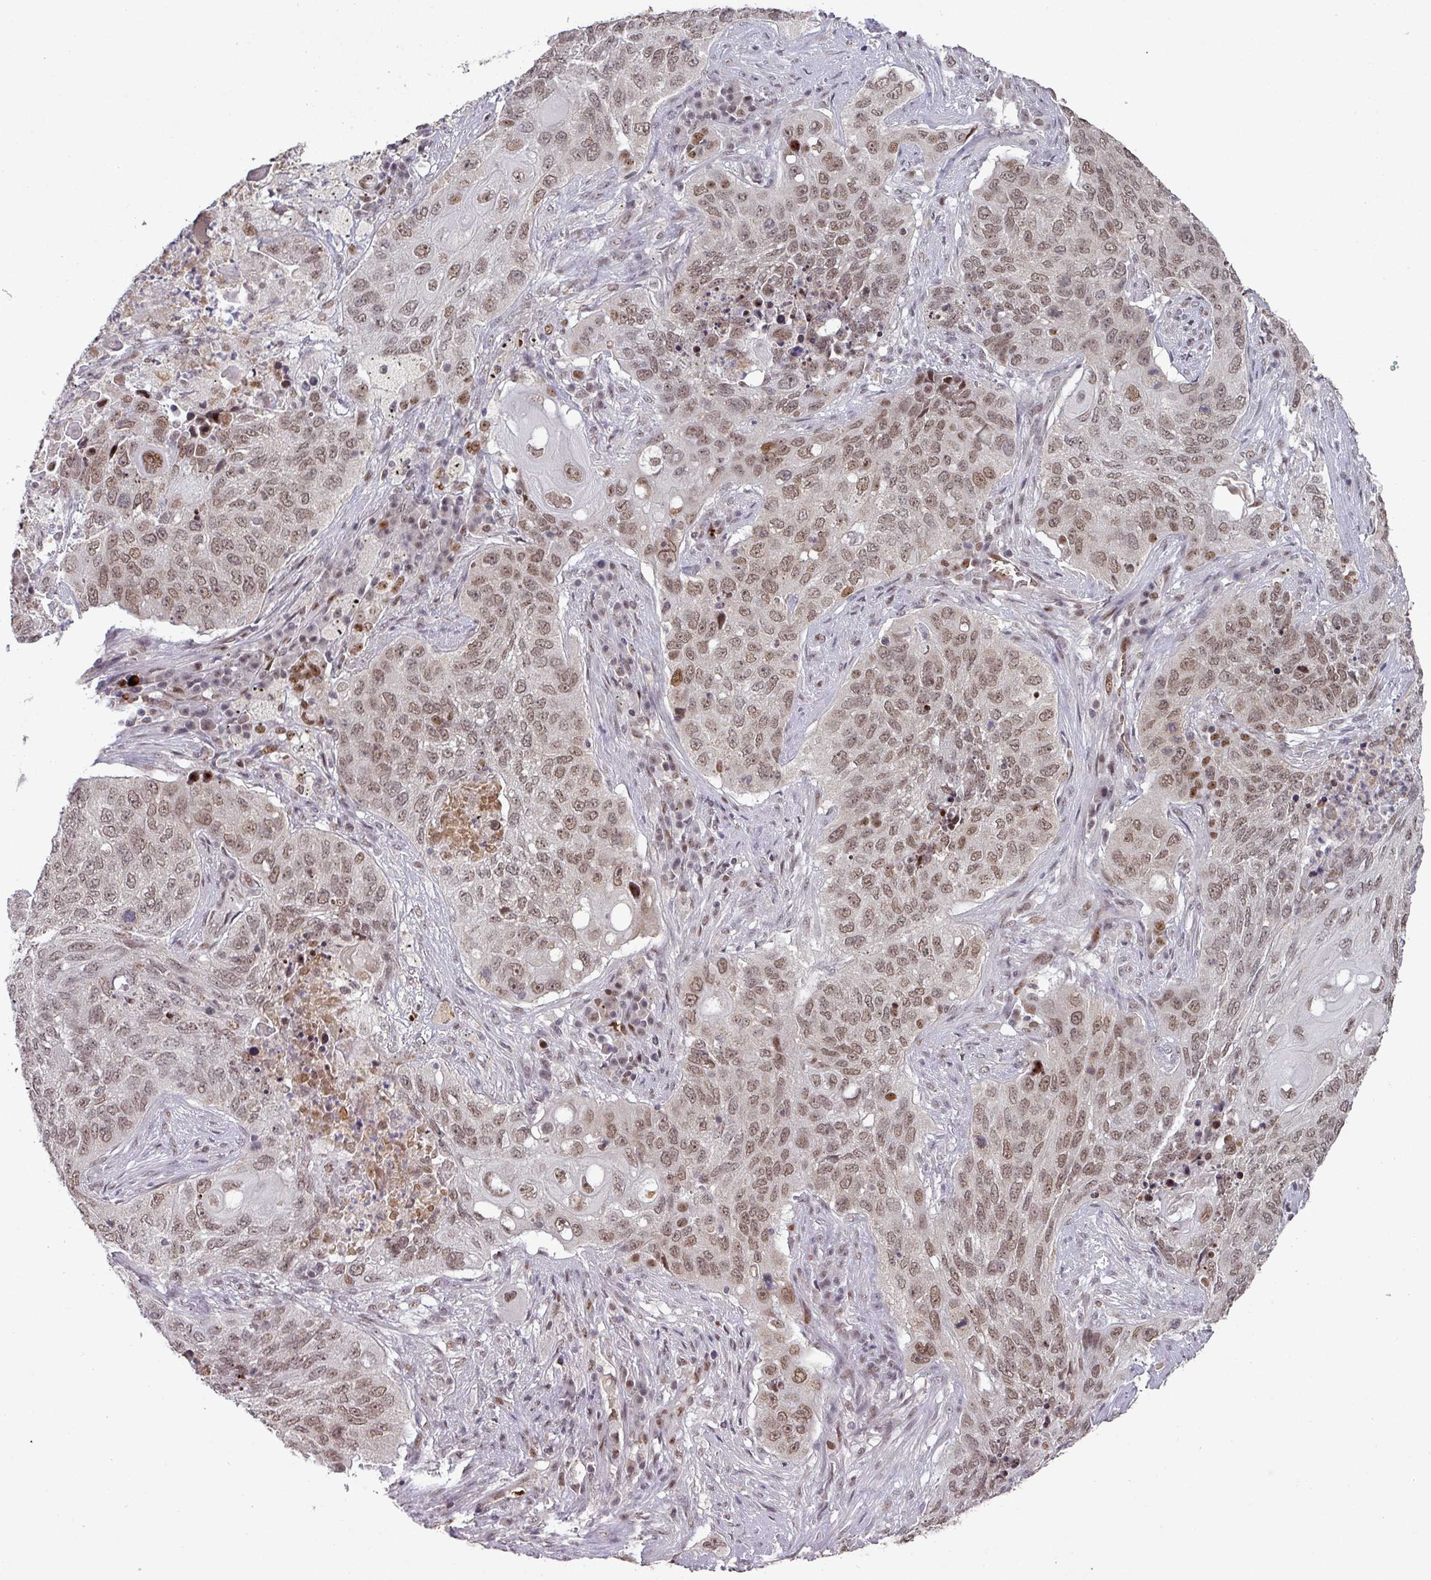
{"staining": {"intensity": "weak", "quantity": ">75%", "location": "nuclear"}, "tissue": "lung cancer", "cell_type": "Tumor cells", "image_type": "cancer", "snomed": [{"axis": "morphology", "description": "Squamous cell carcinoma, NOS"}, {"axis": "topography", "description": "Lung"}], "caption": "A brown stain labels weak nuclear staining of a protein in human lung cancer (squamous cell carcinoma) tumor cells.", "gene": "NEIL1", "patient": {"sex": "female", "age": 63}}